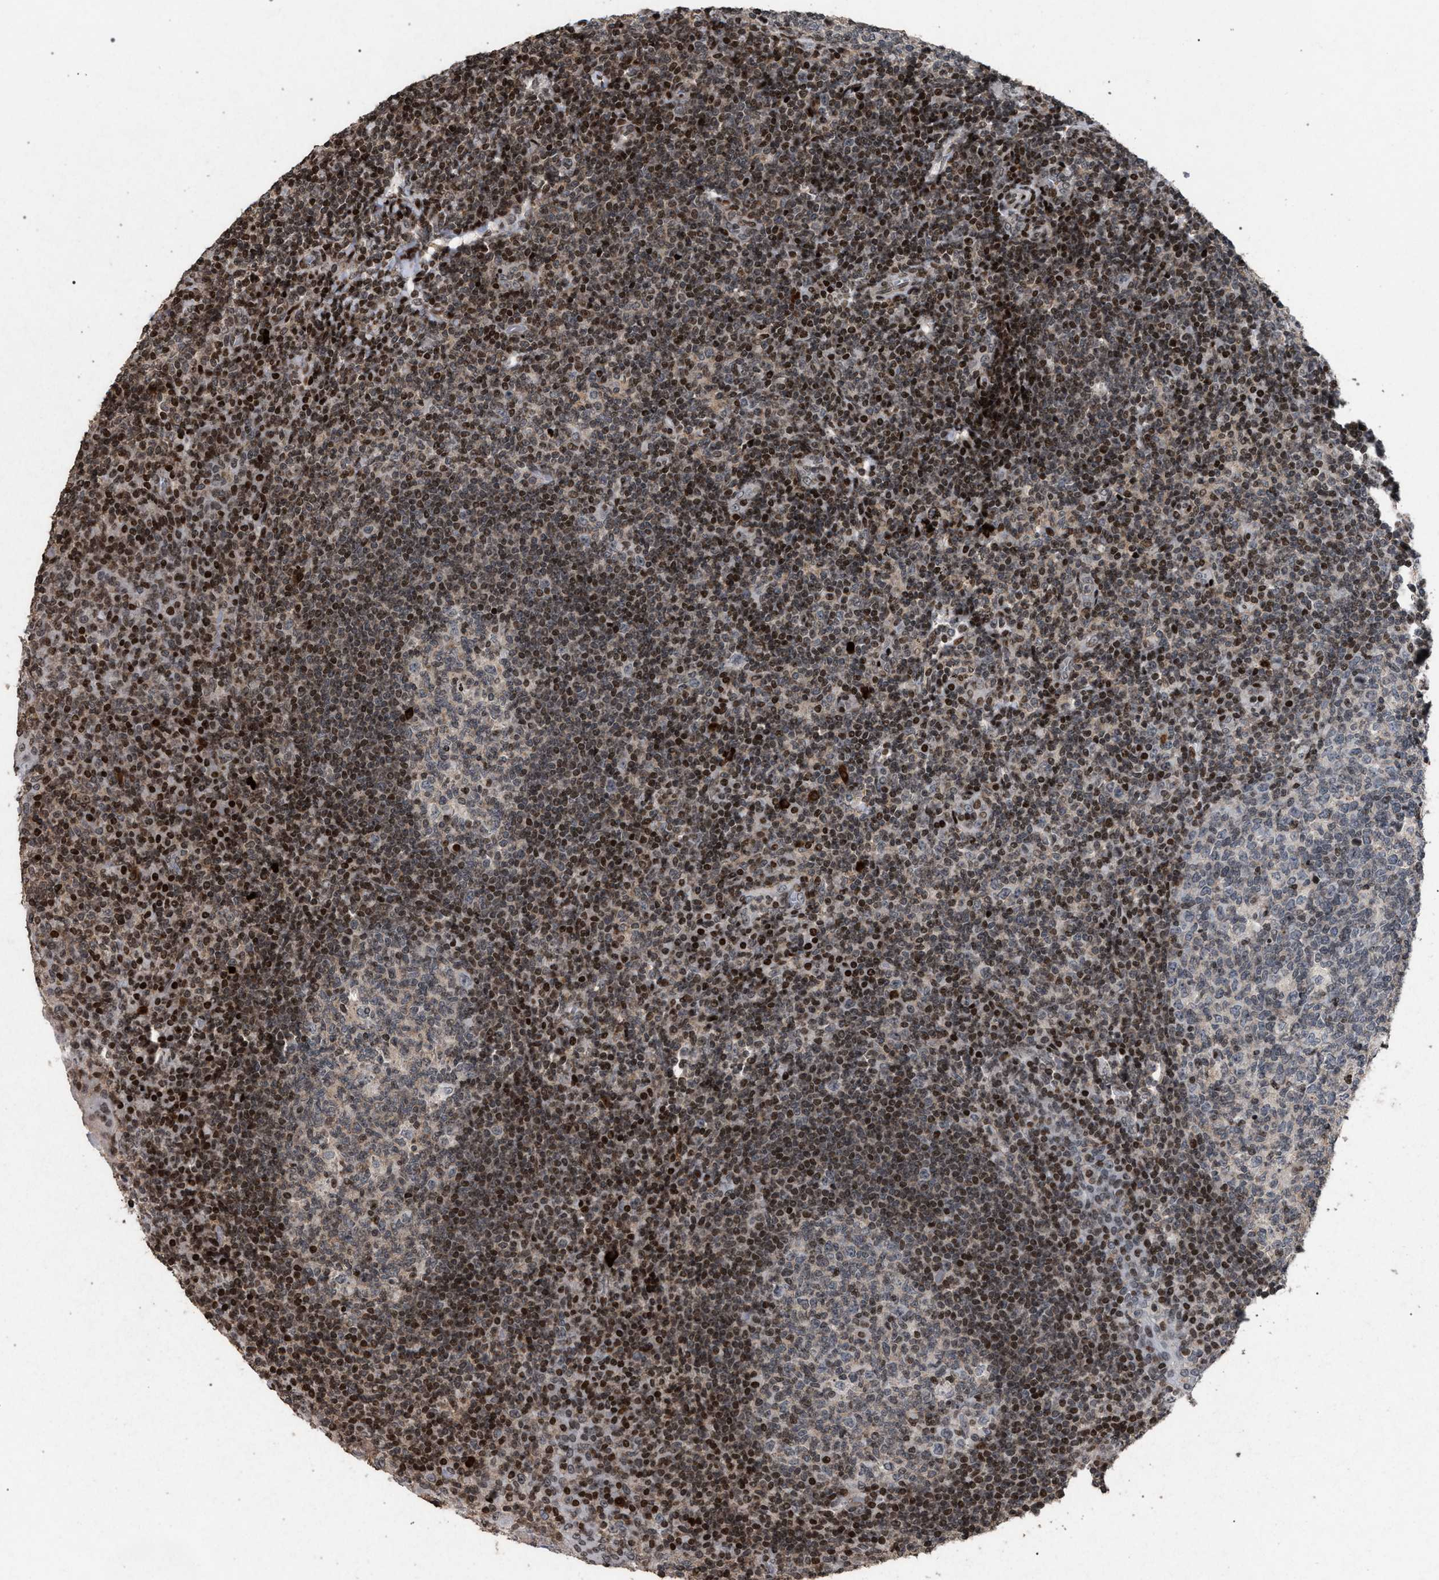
{"staining": {"intensity": "moderate", "quantity": "<25%", "location": "cytoplasmic/membranous,nuclear"}, "tissue": "tonsil", "cell_type": "Germinal center cells", "image_type": "normal", "snomed": [{"axis": "morphology", "description": "Normal tissue, NOS"}, {"axis": "topography", "description": "Tonsil"}], "caption": "Tonsil stained with a brown dye reveals moderate cytoplasmic/membranous,nuclear positive positivity in approximately <25% of germinal center cells.", "gene": "FOXD3", "patient": {"sex": "female", "age": 19}}